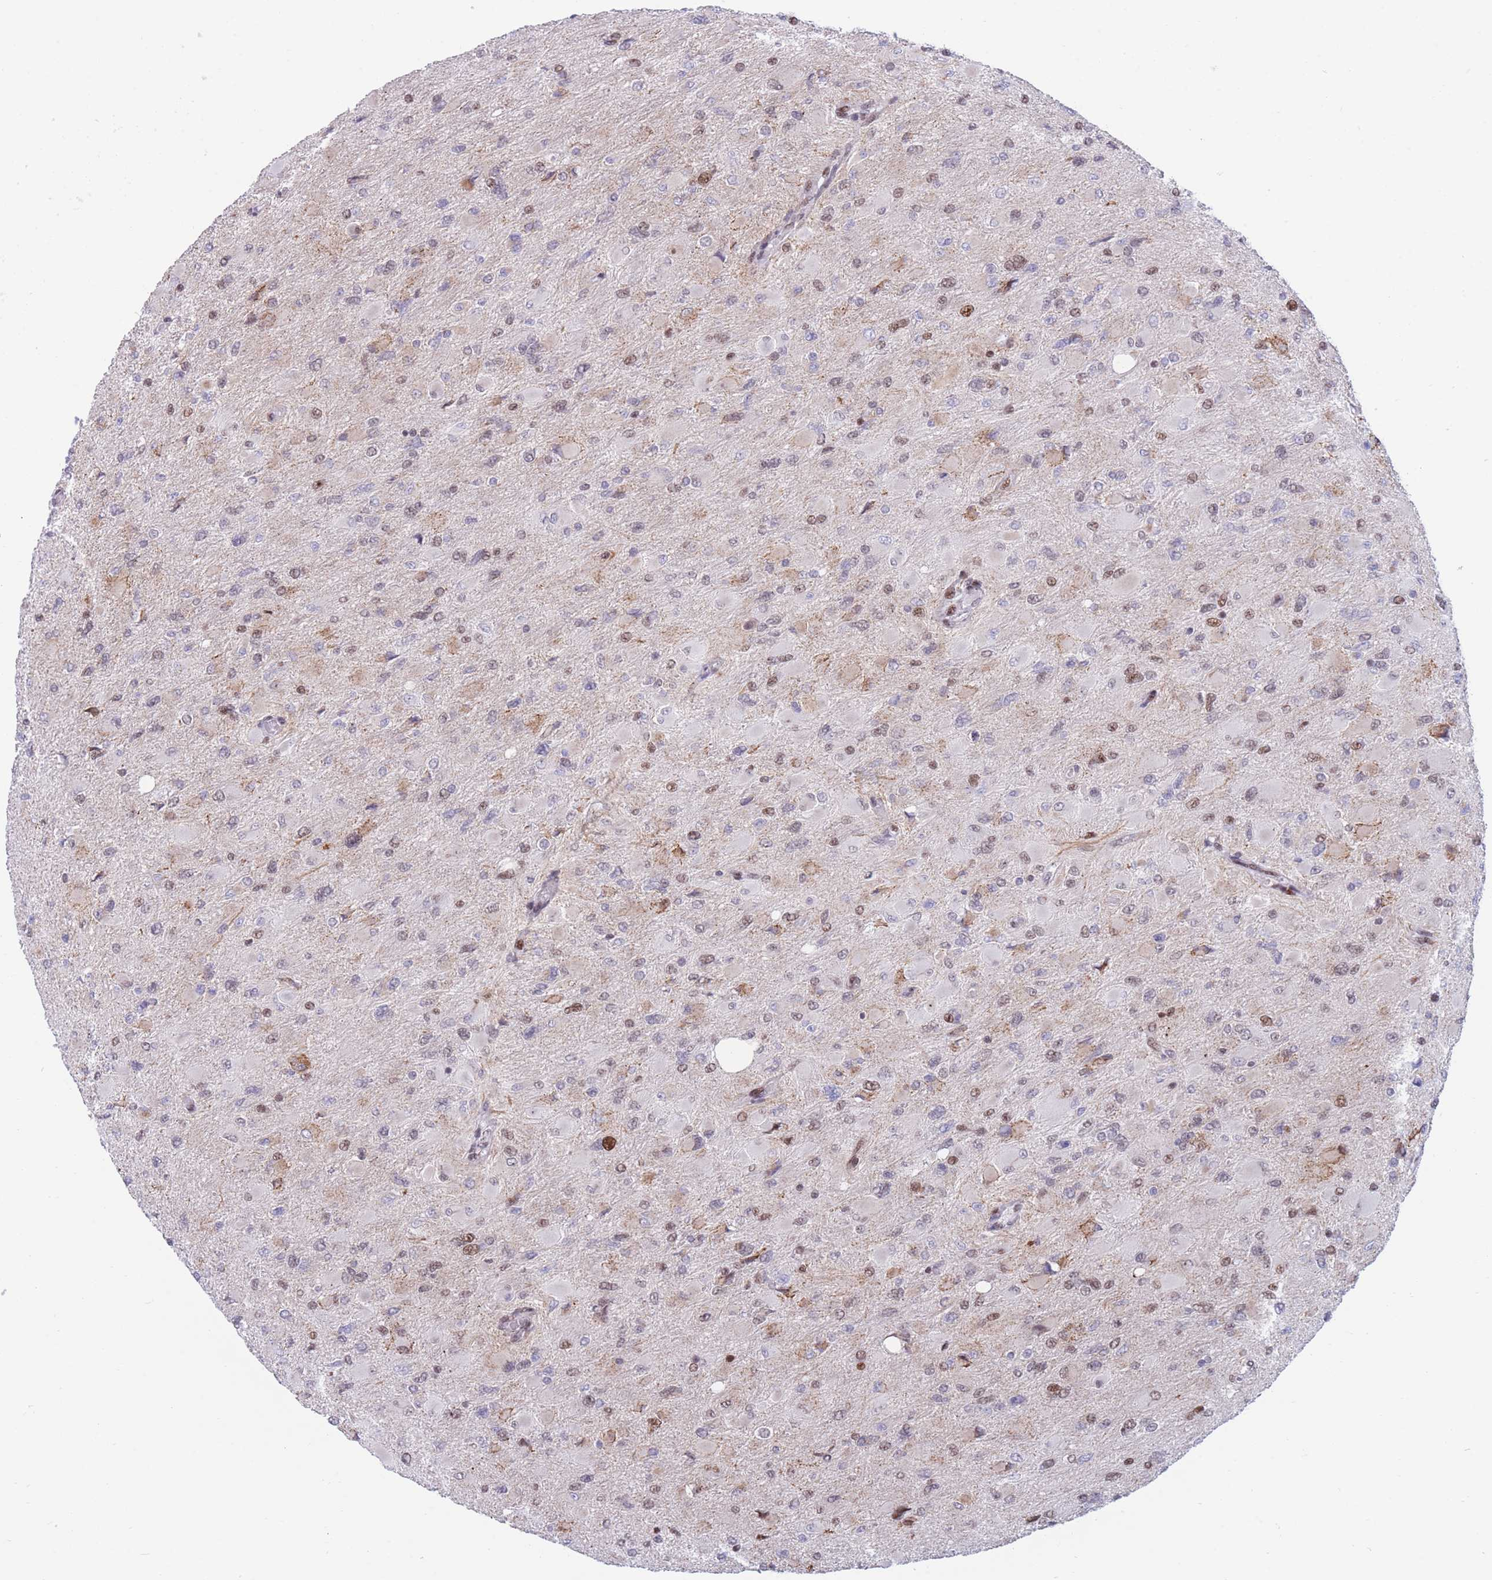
{"staining": {"intensity": "moderate", "quantity": "<25%", "location": "nuclear"}, "tissue": "glioma", "cell_type": "Tumor cells", "image_type": "cancer", "snomed": [{"axis": "morphology", "description": "Glioma, malignant, High grade"}, {"axis": "topography", "description": "Cerebral cortex"}], "caption": "Brown immunohistochemical staining in human glioma displays moderate nuclear expression in approximately <25% of tumor cells.", "gene": "DNAJC3", "patient": {"sex": "female", "age": 36}}